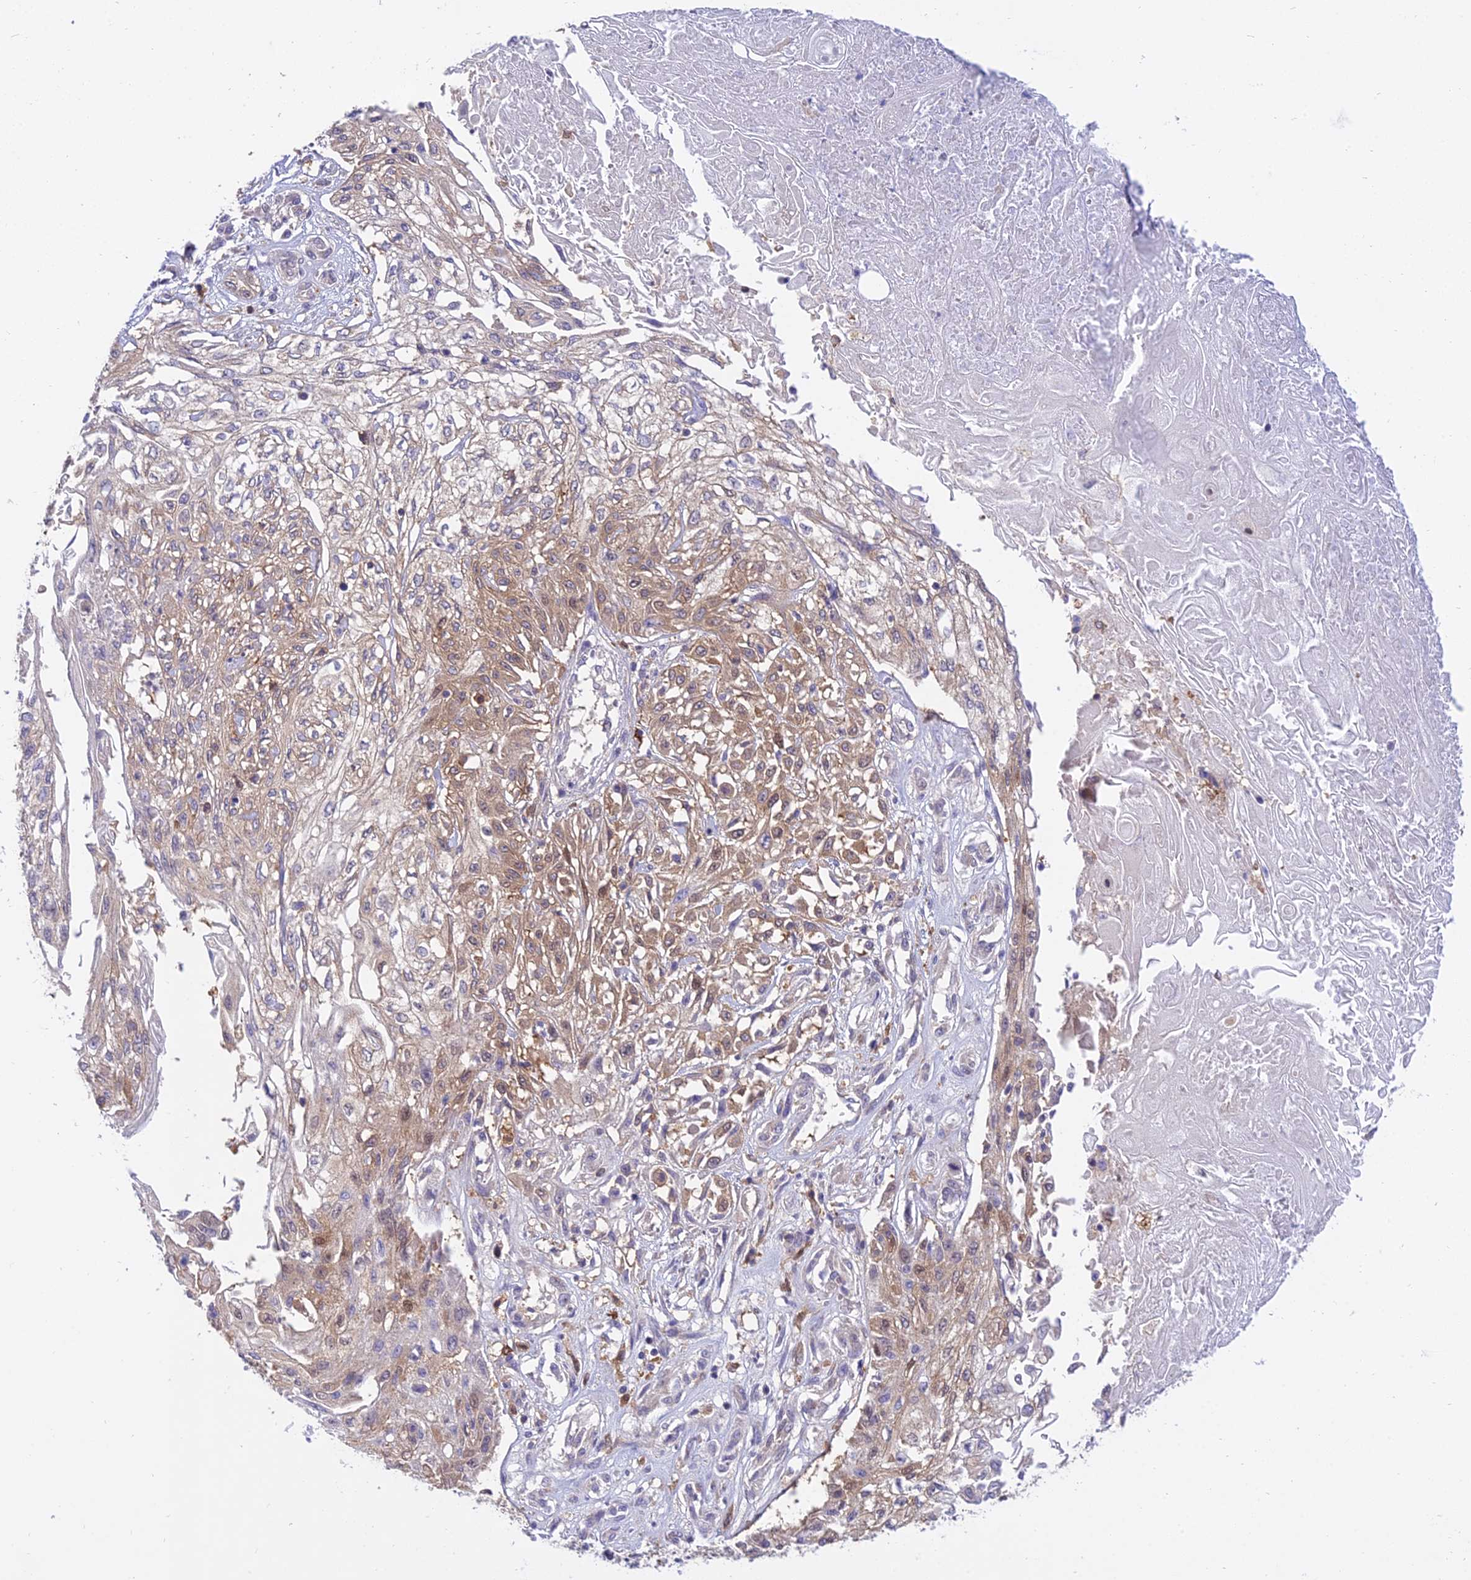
{"staining": {"intensity": "weak", "quantity": "<25%", "location": "cytoplasmic/membranous"}, "tissue": "skin cancer", "cell_type": "Tumor cells", "image_type": "cancer", "snomed": [{"axis": "morphology", "description": "Squamous cell carcinoma, NOS"}, {"axis": "morphology", "description": "Squamous cell carcinoma, metastatic, NOS"}, {"axis": "topography", "description": "Skin"}, {"axis": "topography", "description": "Lymph node"}], "caption": "Protein analysis of skin cancer shows no significant positivity in tumor cells.", "gene": "UBE2G1", "patient": {"sex": "male", "age": 75}}